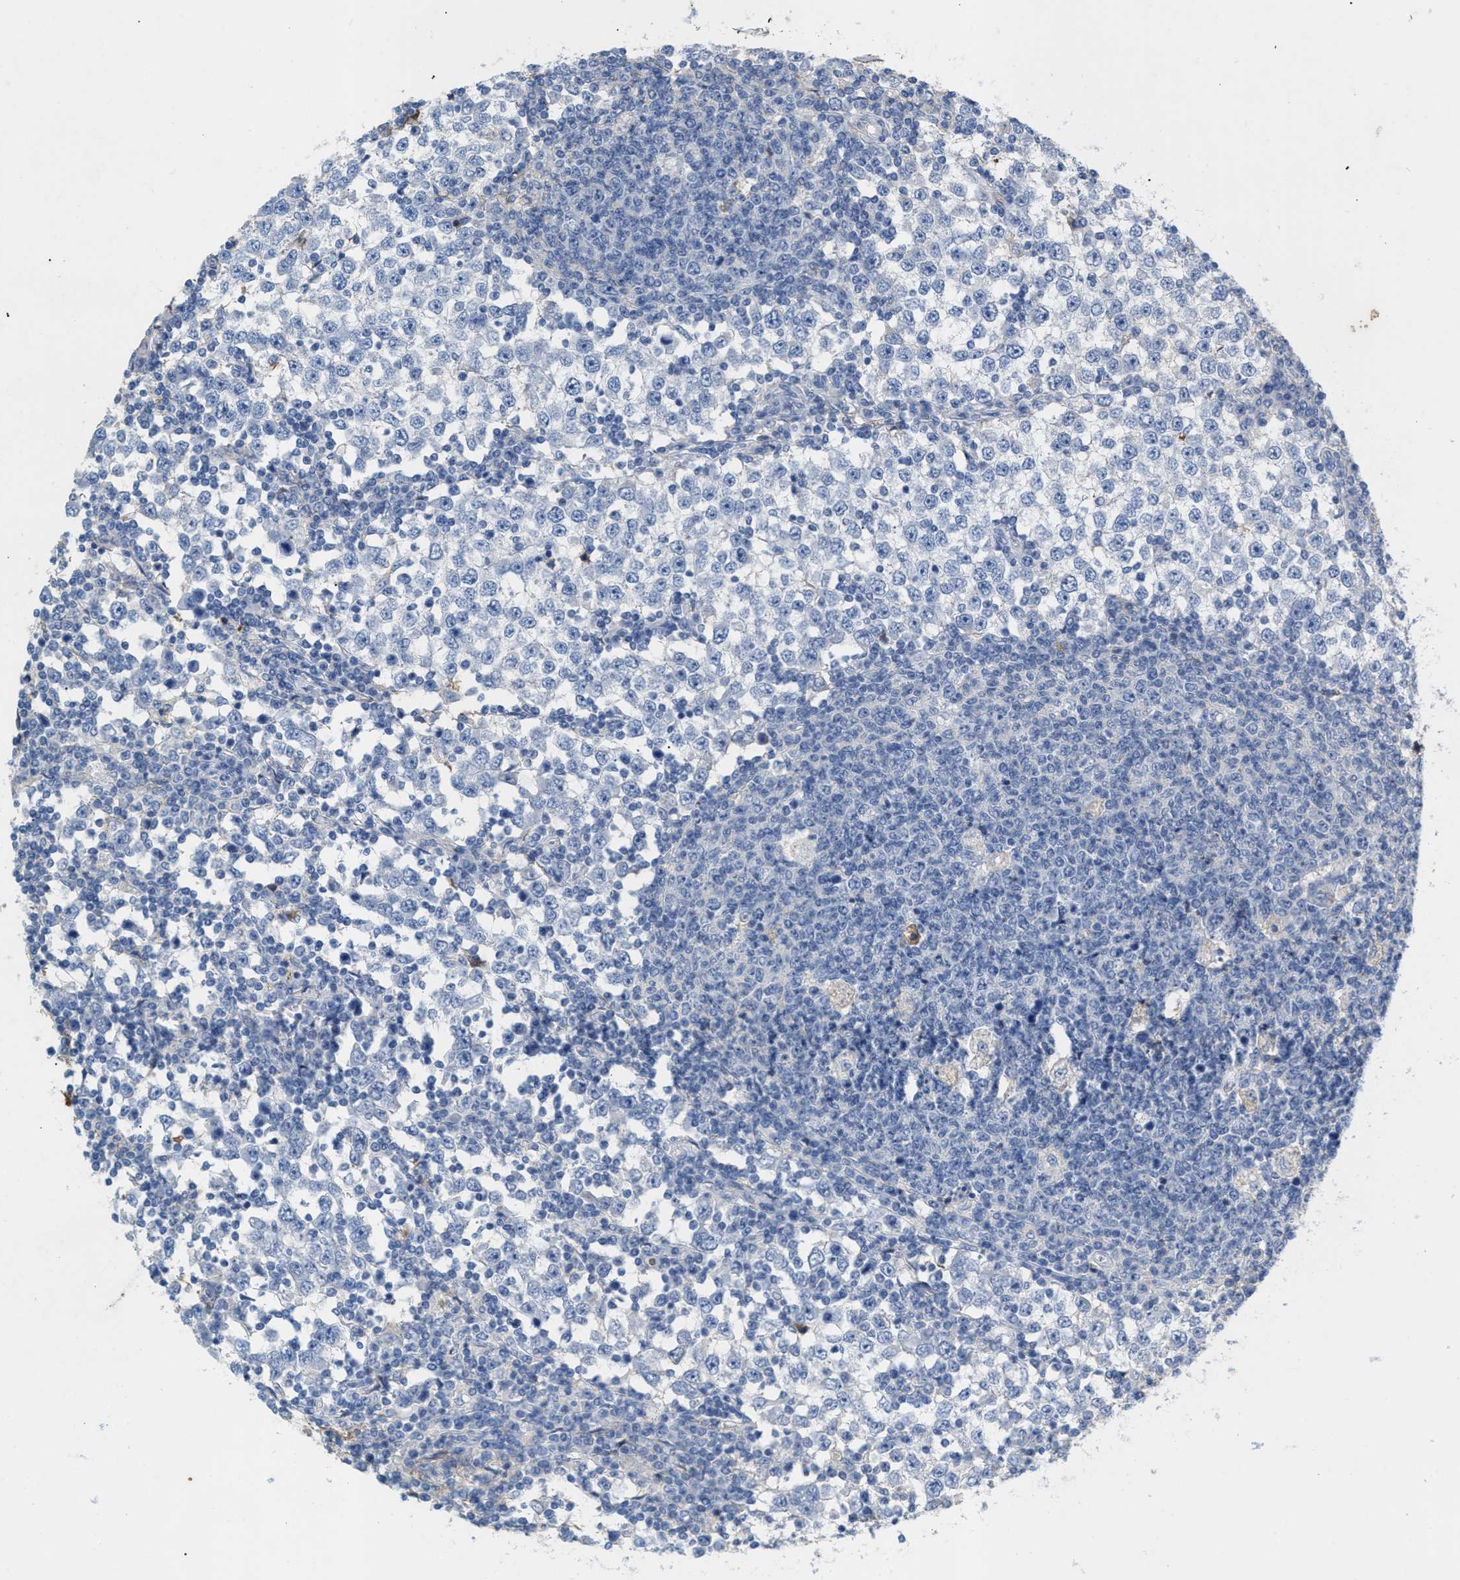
{"staining": {"intensity": "negative", "quantity": "none", "location": "none"}, "tissue": "testis cancer", "cell_type": "Tumor cells", "image_type": "cancer", "snomed": [{"axis": "morphology", "description": "Seminoma, NOS"}, {"axis": "topography", "description": "Testis"}], "caption": "Testis cancer (seminoma) was stained to show a protein in brown. There is no significant positivity in tumor cells.", "gene": "APOH", "patient": {"sex": "male", "age": 65}}